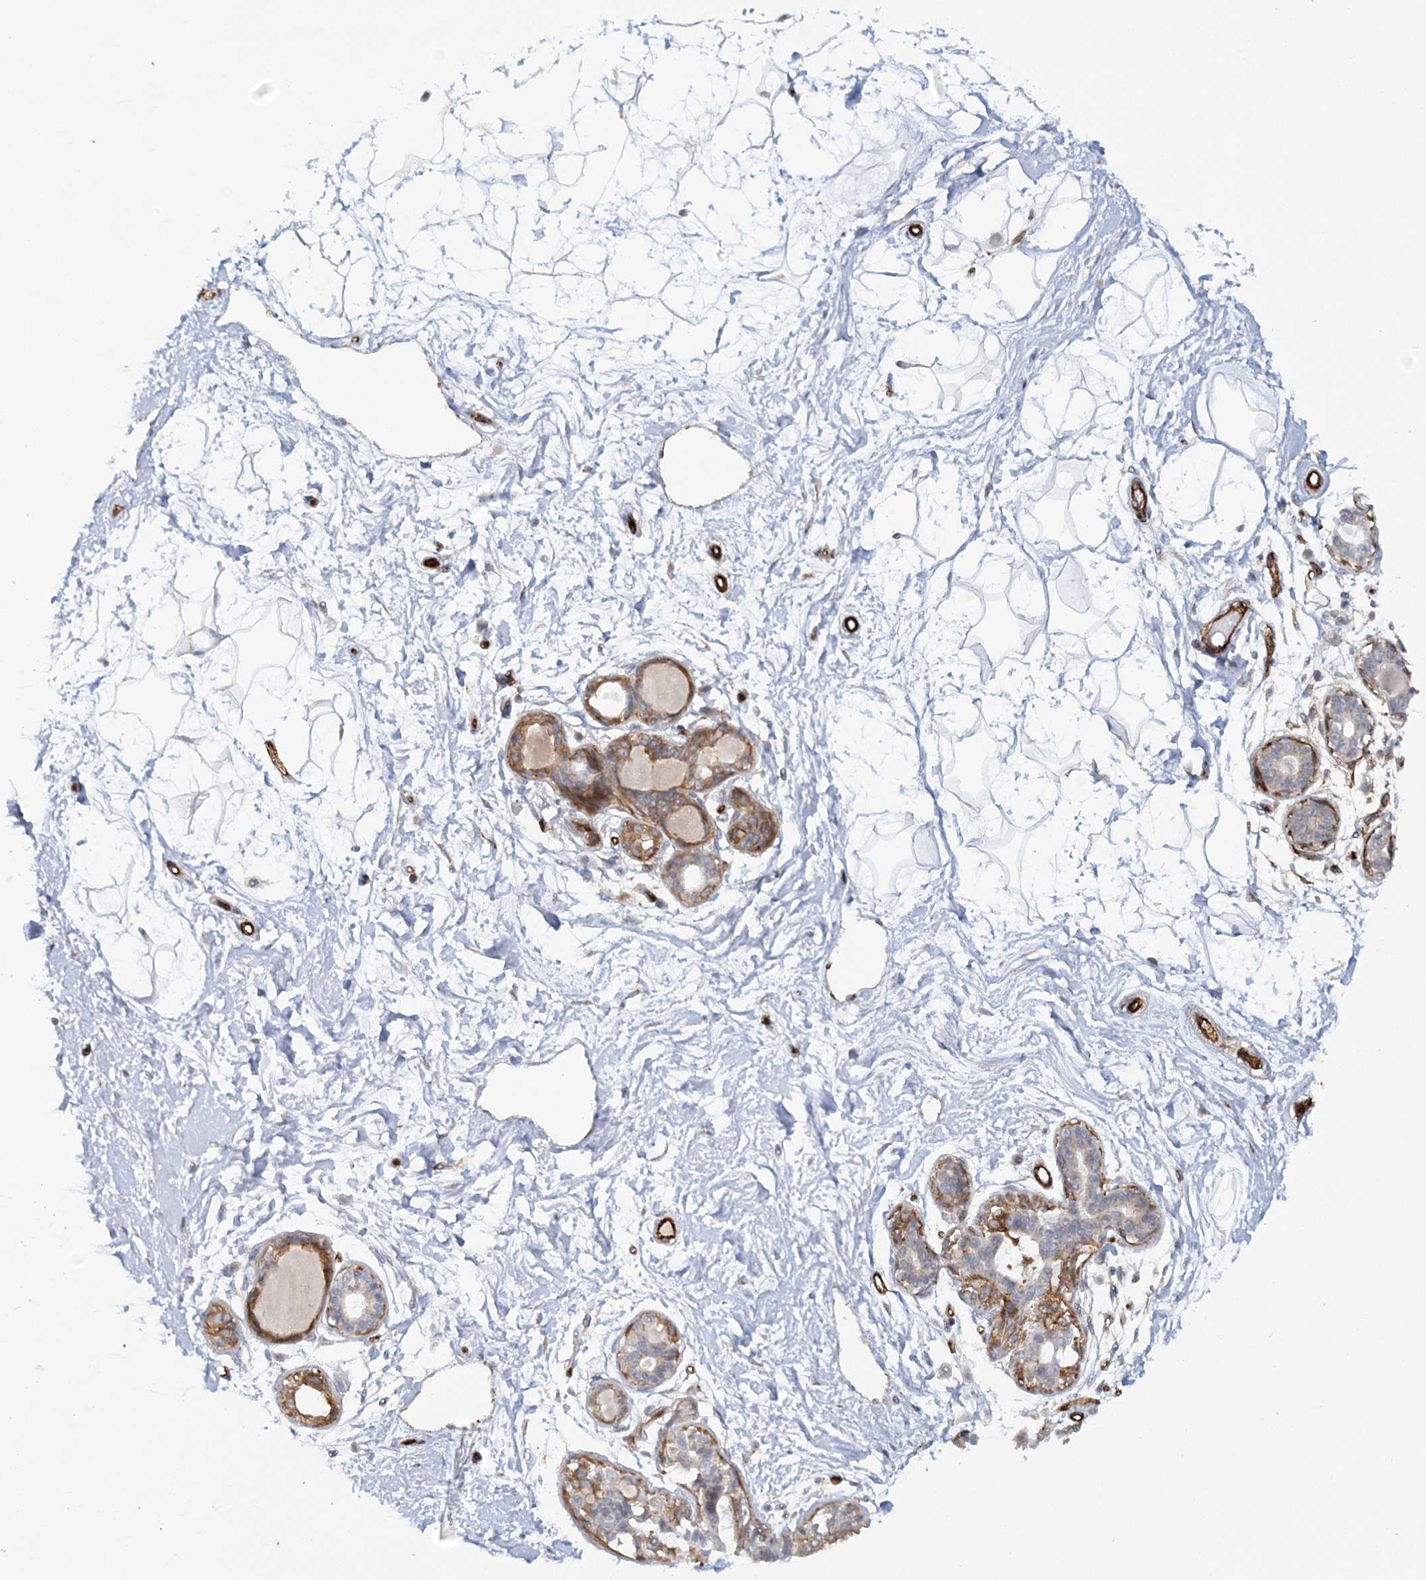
{"staining": {"intensity": "negative", "quantity": "none", "location": "none"}, "tissue": "breast", "cell_type": "Adipocytes", "image_type": "normal", "snomed": [{"axis": "morphology", "description": "Normal tissue, NOS"}, {"axis": "topography", "description": "Breast"}], "caption": "An IHC photomicrograph of unremarkable breast is shown. There is no staining in adipocytes of breast.", "gene": "AFAP1L2", "patient": {"sex": "female", "age": 45}}